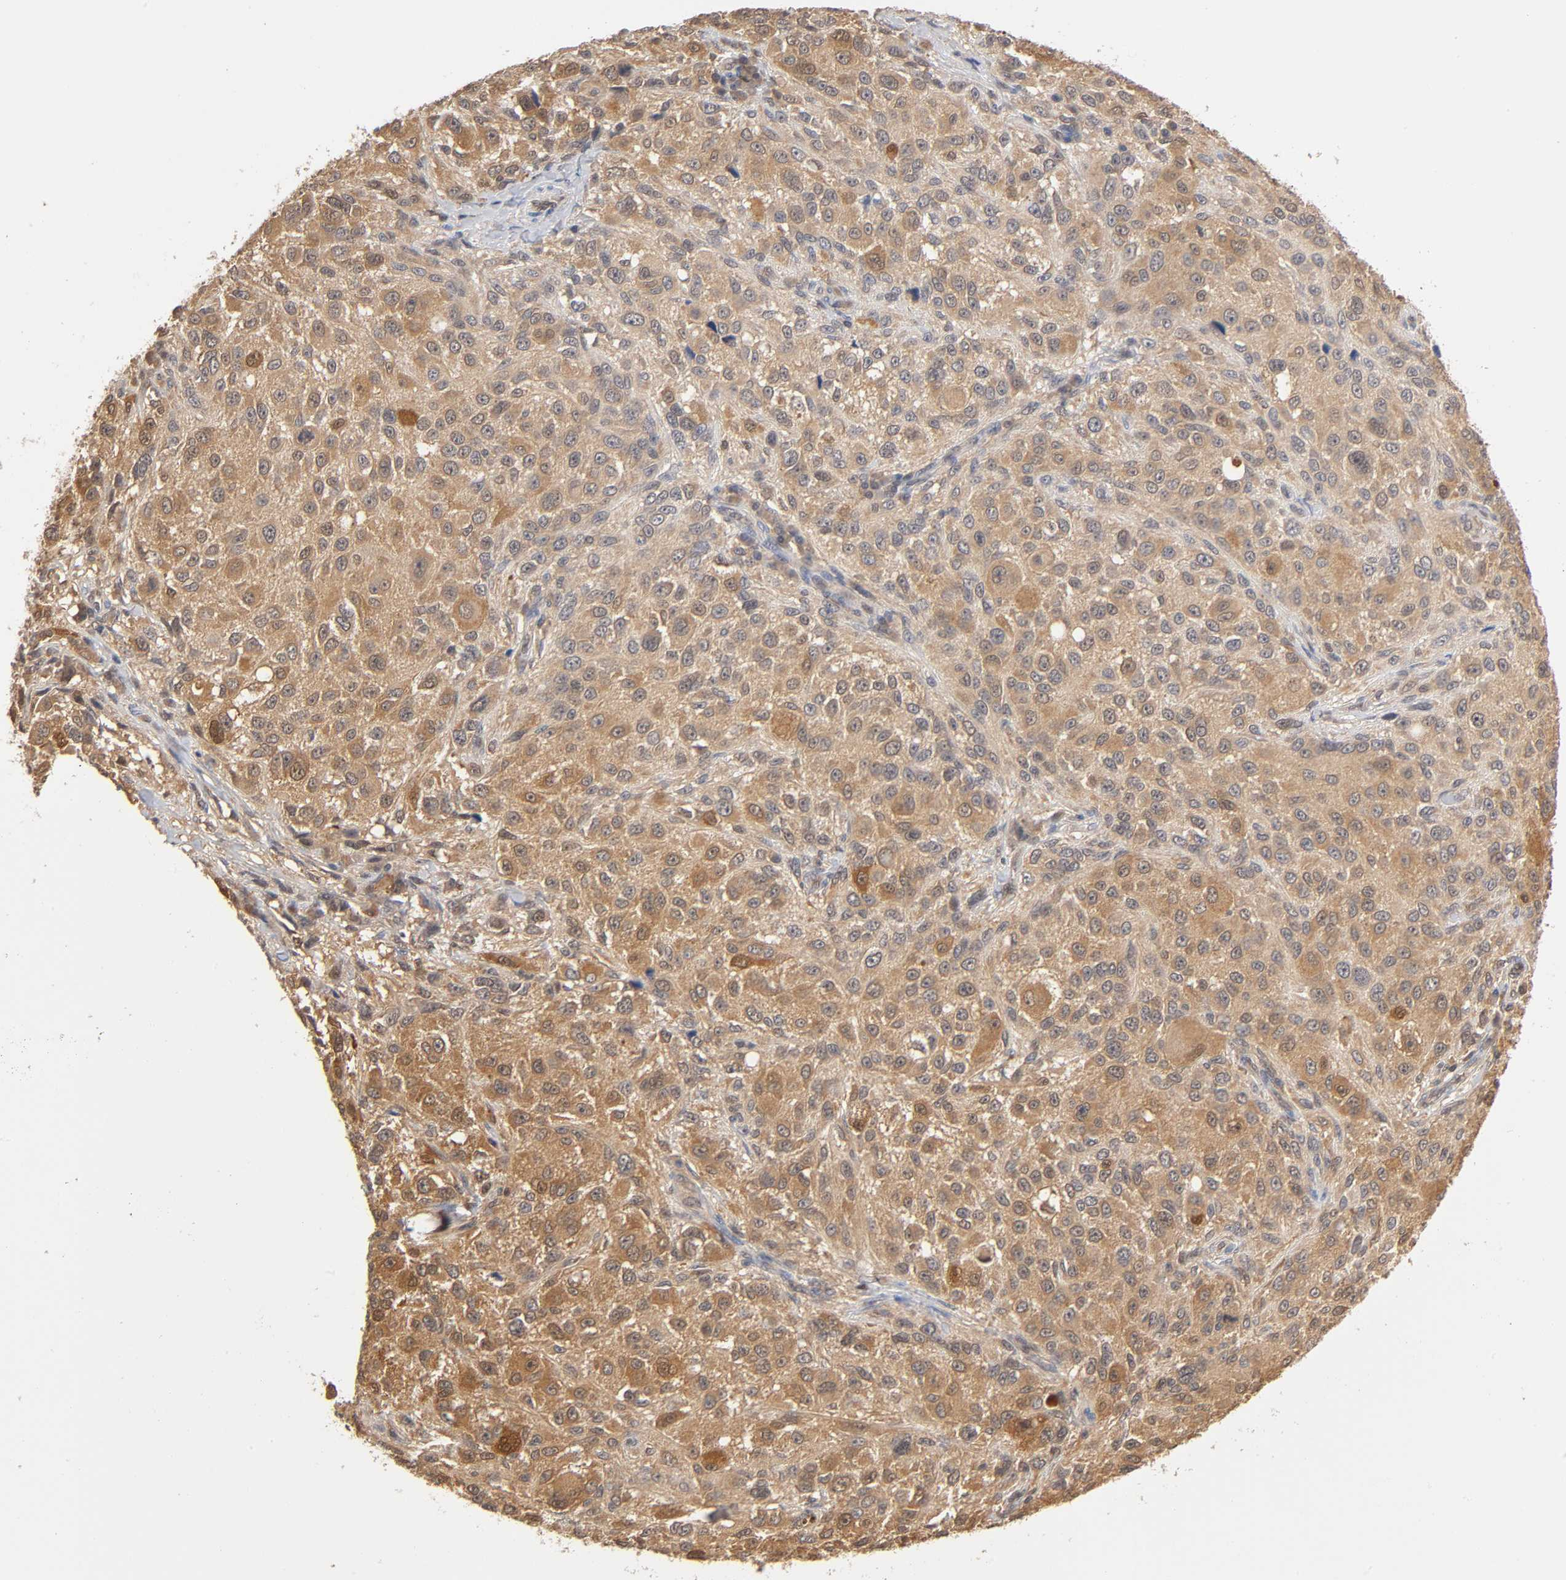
{"staining": {"intensity": "strong", "quantity": ">75%", "location": "cytoplasmic/membranous"}, "tissue": "melanoma", "cell_type": "Tumor cells", "image_type": "cancer", "snomed": [{"axis": "morphology", "description": "Necrosis, NOS"}, {"axis": "morphology", "description": "Malignant melanoma, NOS"}, {"axis": "topography", "description": "Skin"}], "caption": "The immunohistochemical stain highlights strong cytoplasmic/membranous expression in tumor cells of malignant melanoma tissue.", "gene": "DFFB", "patient": {"sex": "female", "age": 87}}